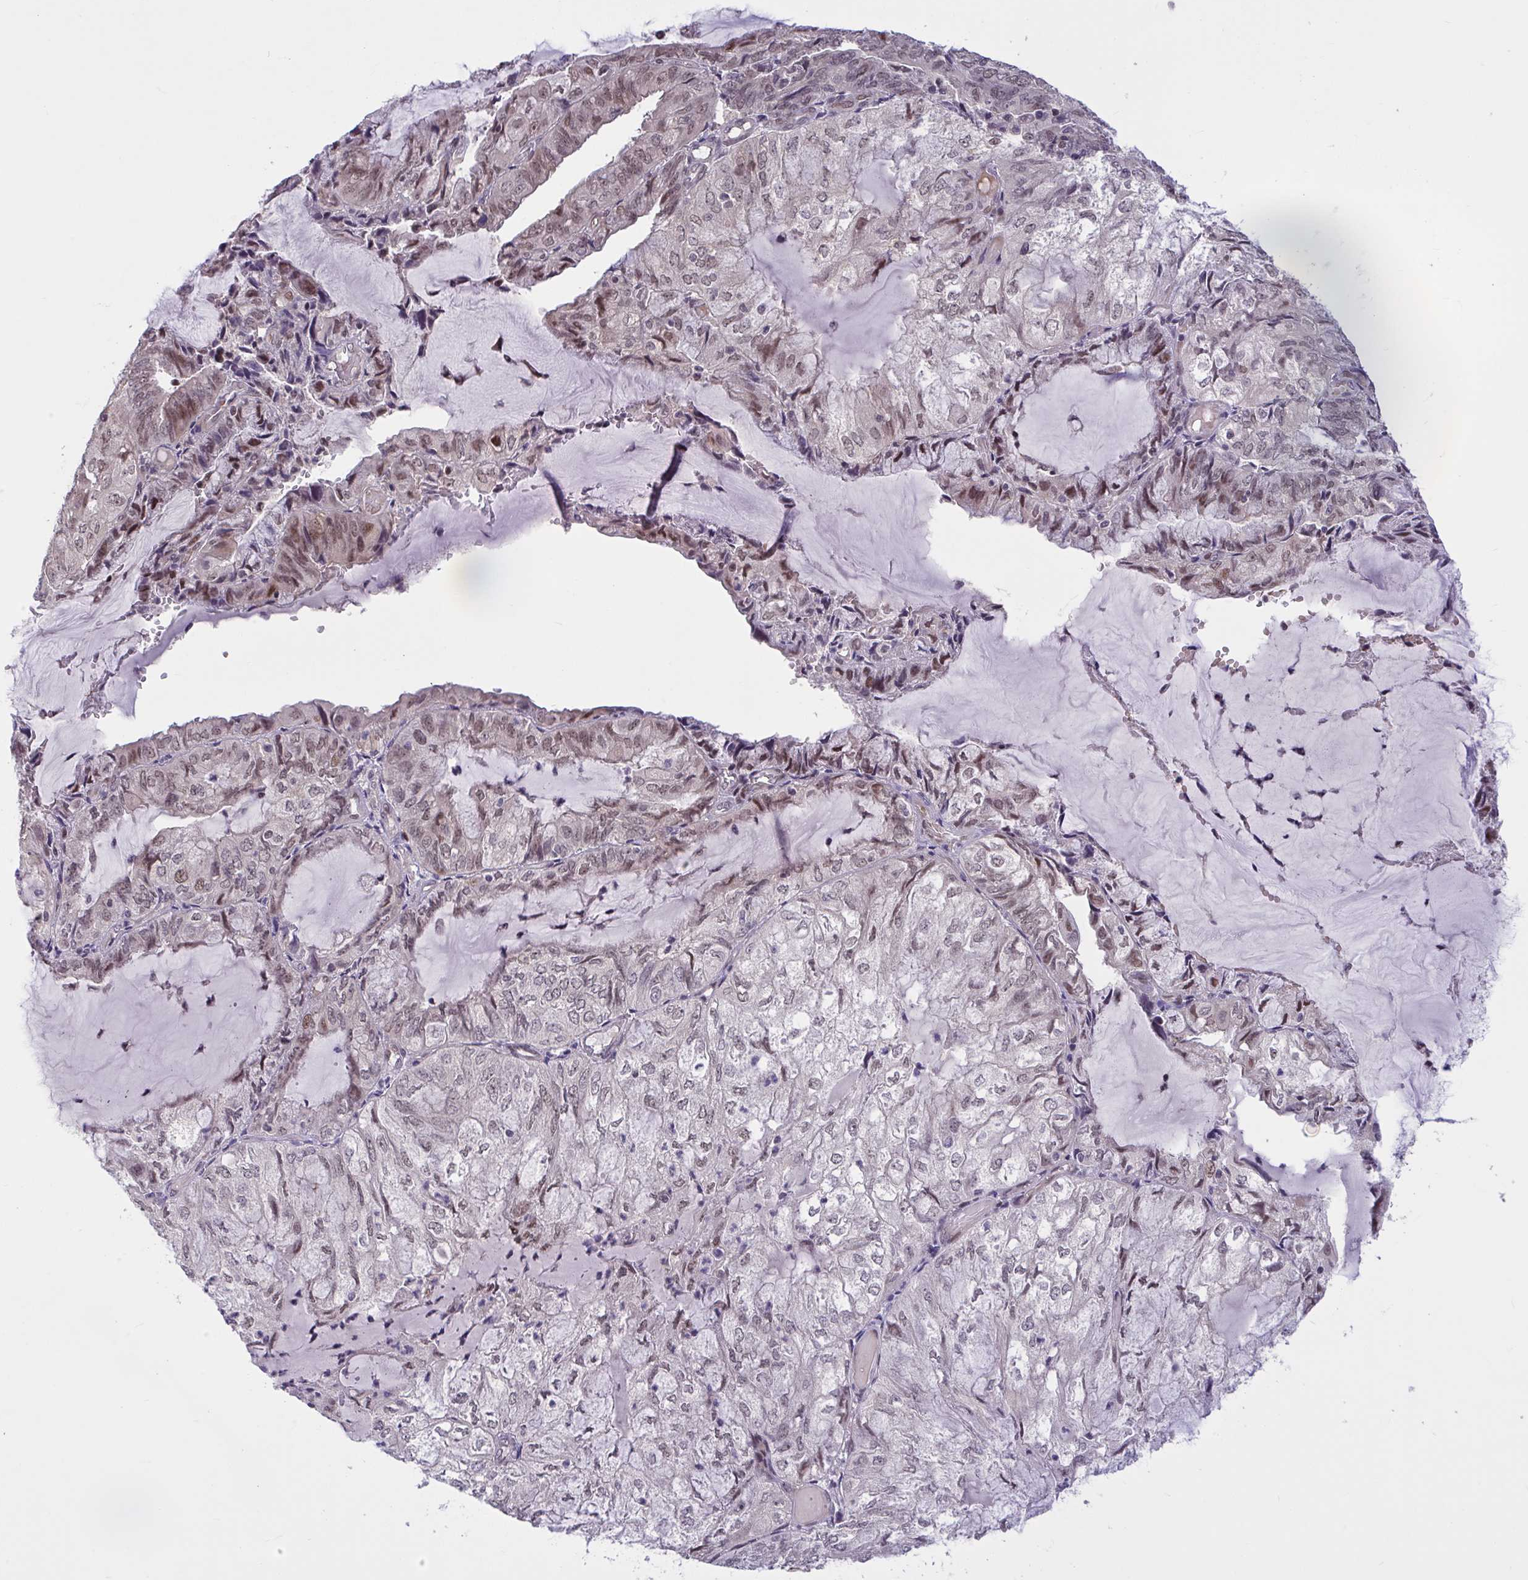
{"staining": {"intensity": "moderate", "quantity": "25%-75%", "location": "nuclear"}, "tissue": "endometrial cancer", "cell_type": "Tumor cells", "image_type": "cancer", "snomed": [{"axis": "morphology", "description": "Adenocarcinoma, NOS"}, {"axis": "topography", "description": "Endometrium"}], "caption": "Immunohistochemistry photomicrograph of endometrial cancer stained for a protein (brown), which reveals medium levels of moderate nuclear expression in approximately 25%-75% of tumor cells.", "gene": "ZNF414", "patient": {"sex": "female", "age": 81}}